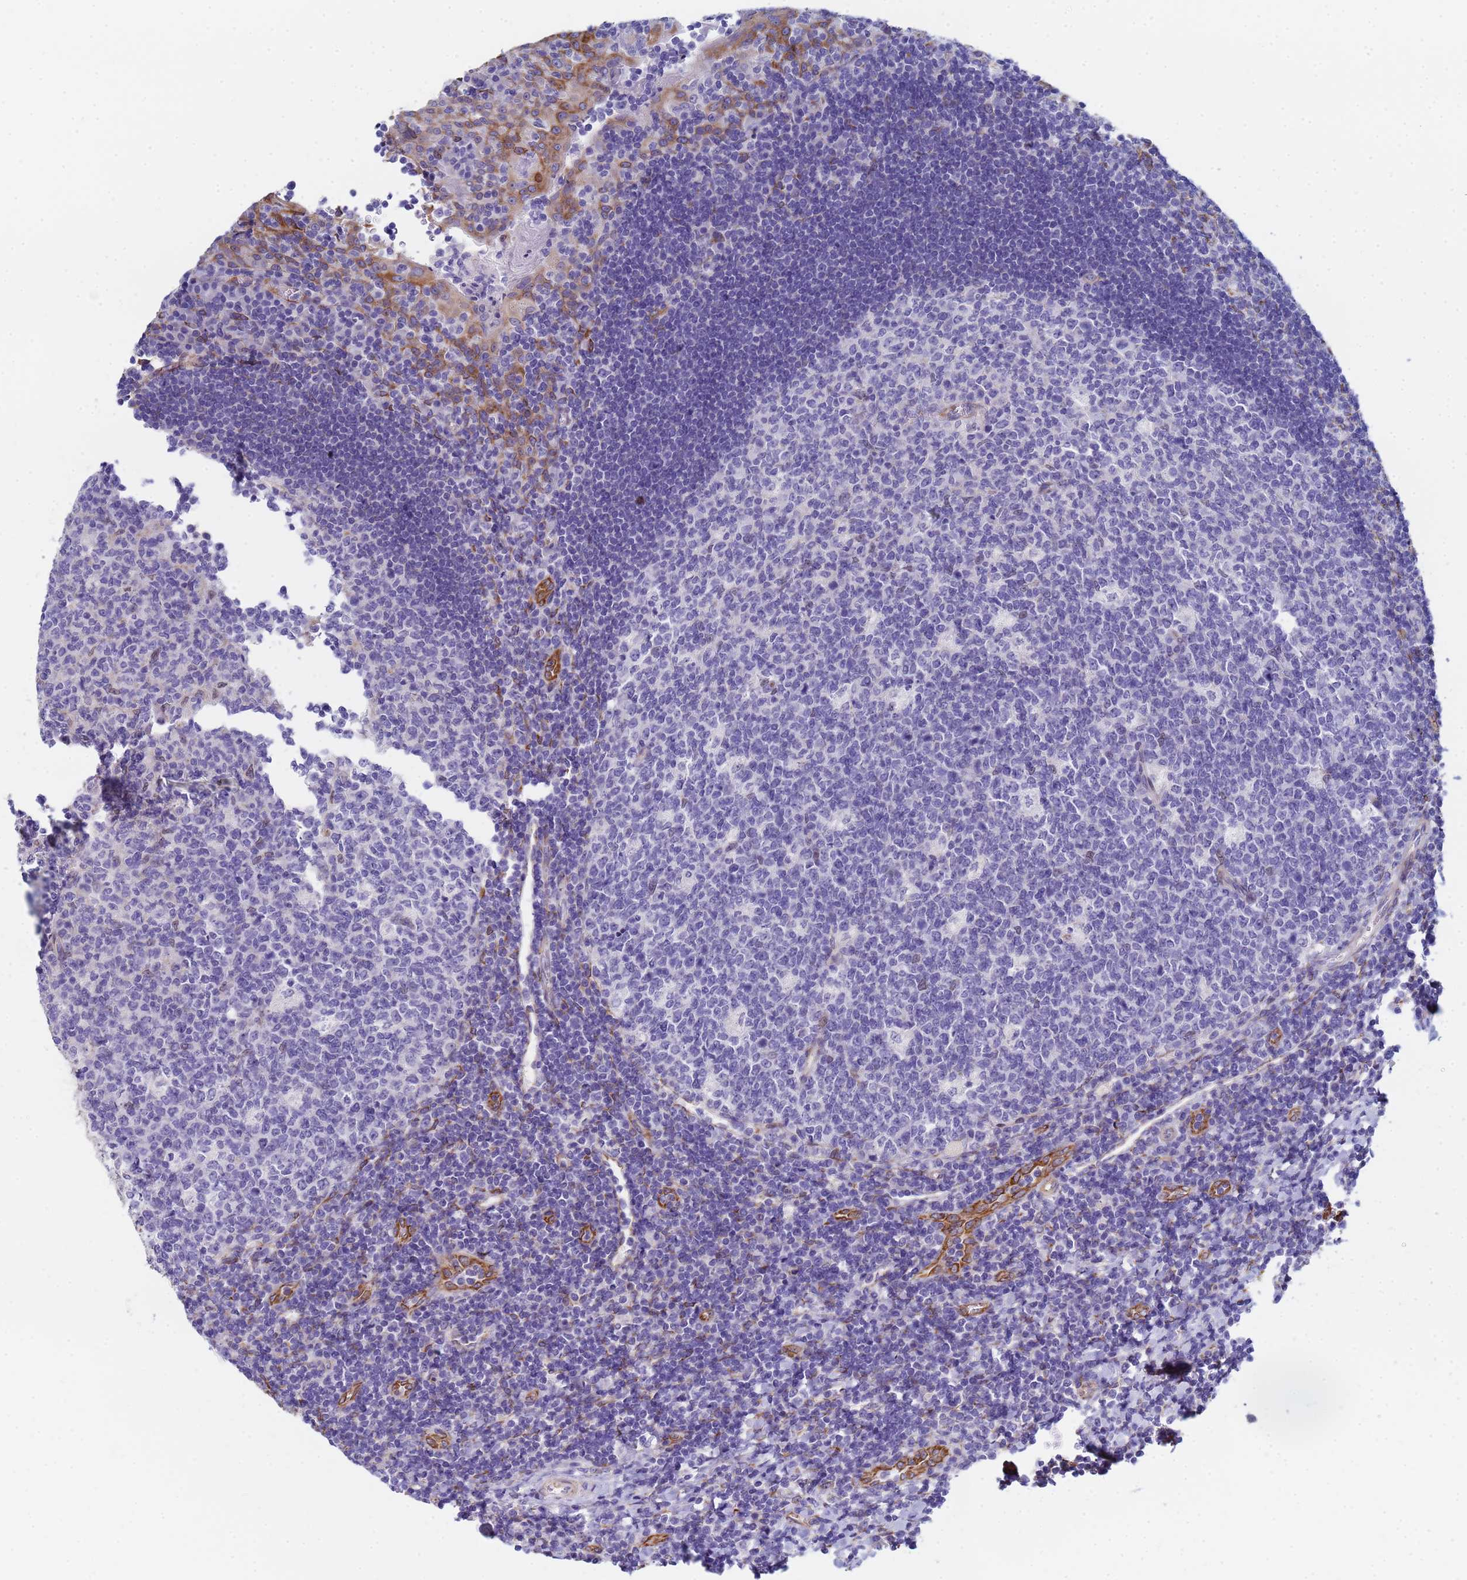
{"staining": {"intensity": "negative", "quantity": "none", "location": "none"}, "tissue": "tonsil", "cell_type": "Germinal center cells", "image_type": "normal", "snomed": [{"axis": "morphology", "description": "Normal tissue, NOS"}, {"axis": "topography", "description": "Tonsil"}], "caption": "Immunohistochemistry photomicrograph of unremarkable tonsil stained for a protein (brown), which demonstrates no expression in germinal center cells.", "gene": "GDAP2", "patient": {"sex": "male", "age": 17}}